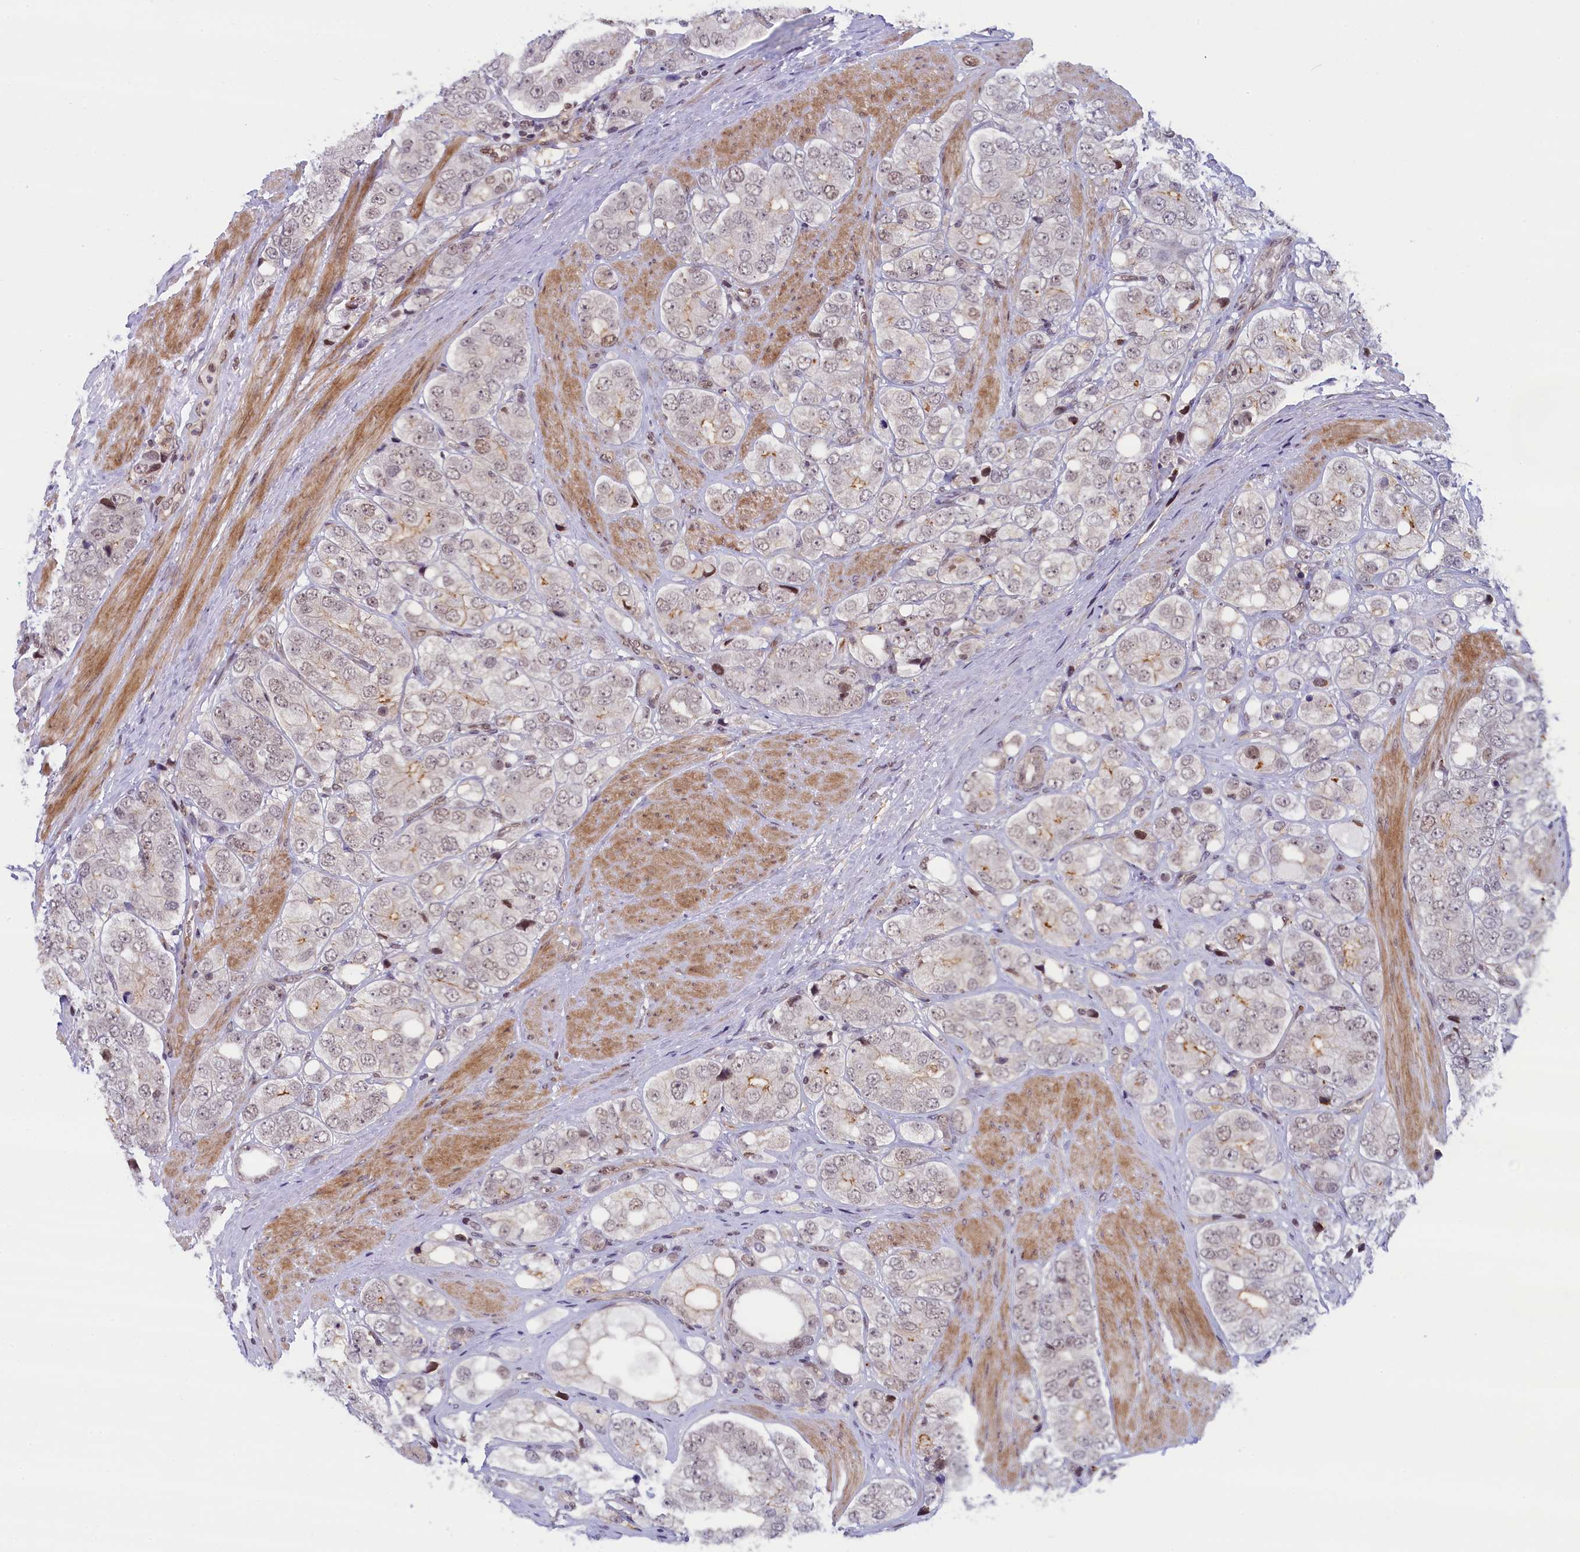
{"staining": {"intensity": "weak", "quantity": "<25%", "location": "nuclear"}, "tissue": "prostate cancer", "cell_type": "Tumor cells", "image_type": "cancer", "snomed": [{"axis": "morphology", "description": "Adenocarcinoma, High grade"}, {"axis": "topography", "description": "Prostate"}], "caption": "The immunohistochemistry micrograph has no significant positivity in tumor cells of prostate high-grade adenocarcinoma tissue.", "gene": "FCHO1", "patient": {"sex": "male", "age": 50}}